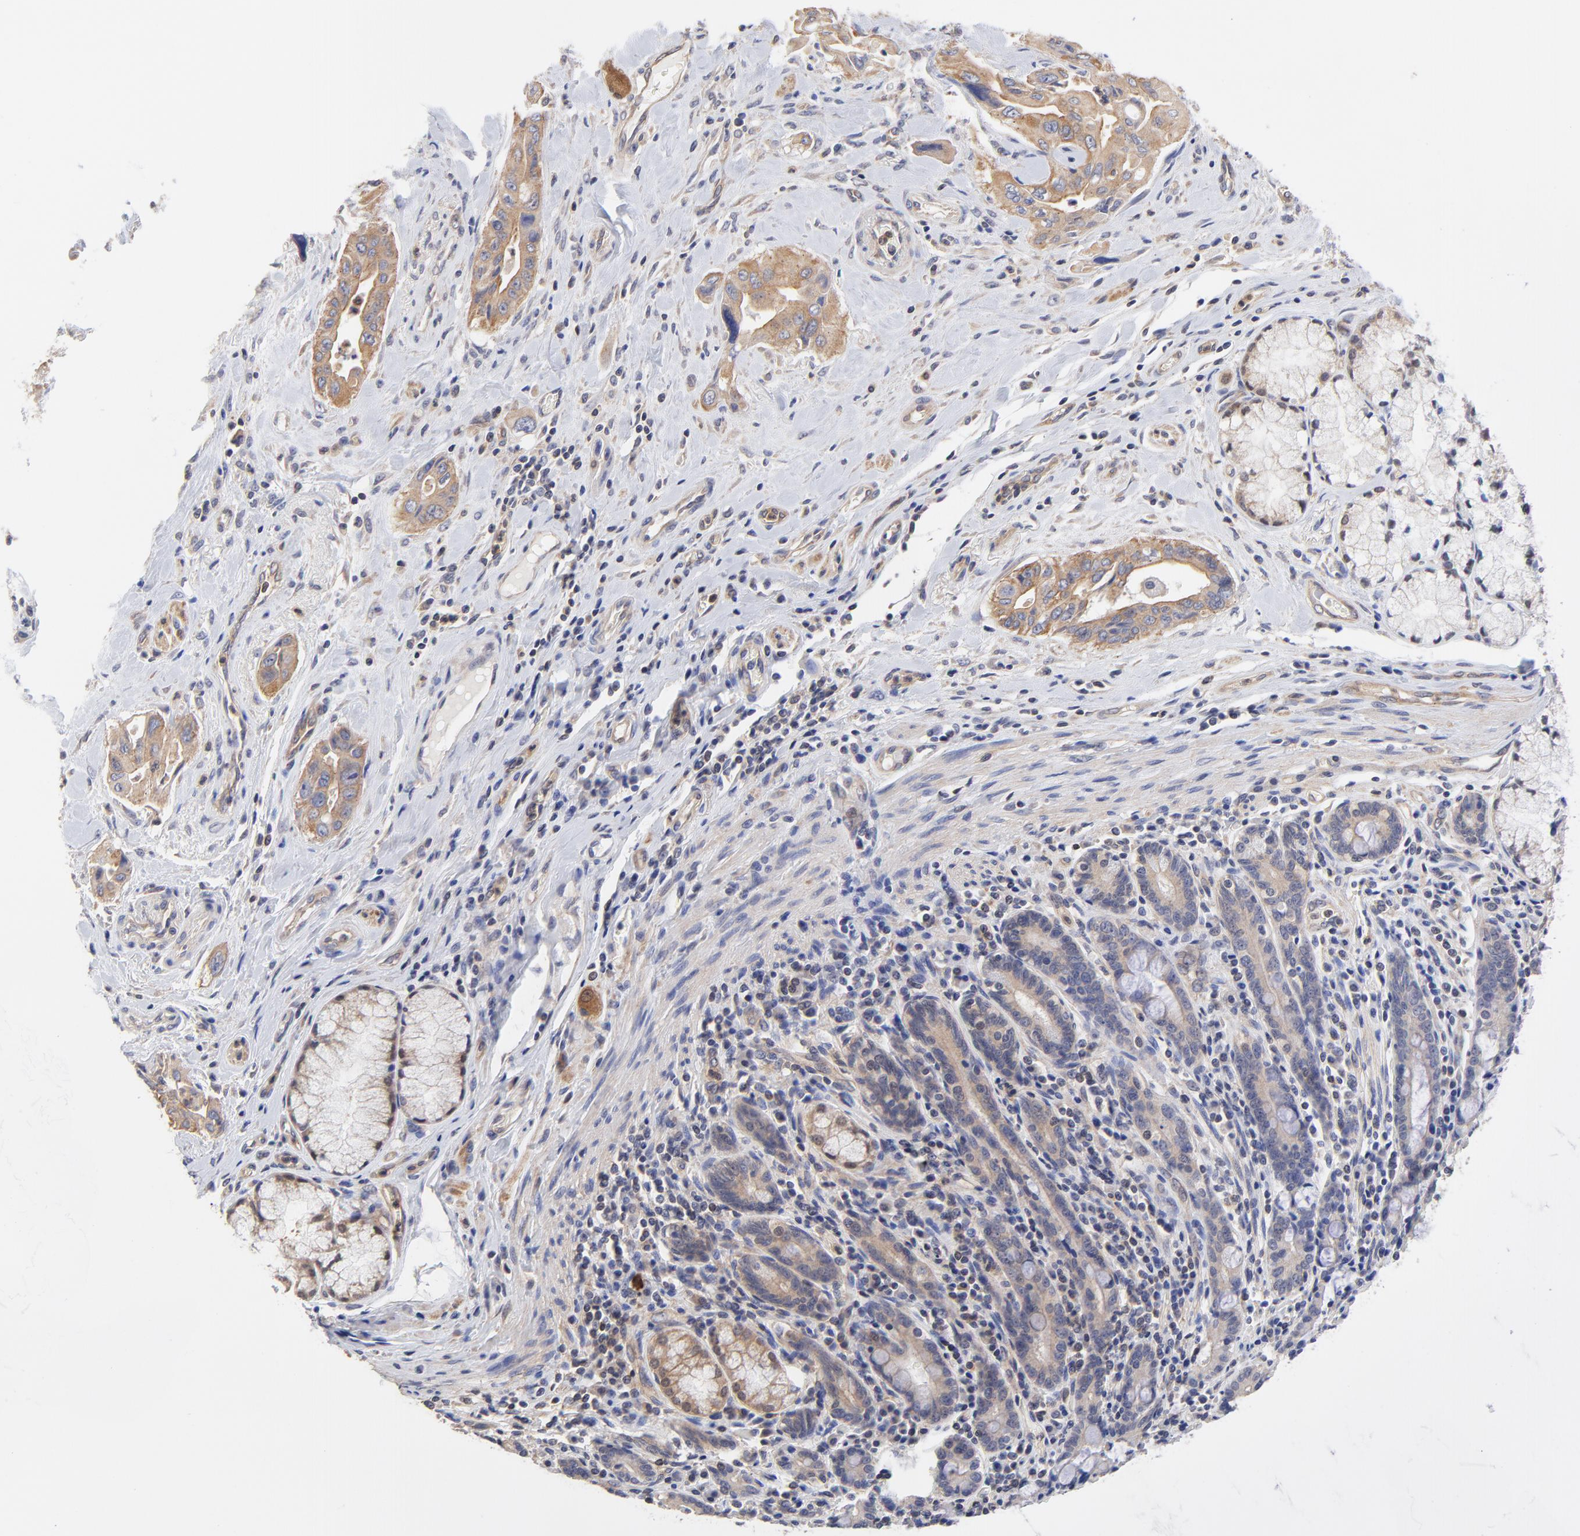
{"staining": {"intensity": "moderate", "quantity": ">75%", "location": "cytoplasmic/membranous"}, "tissue": "pancreatic cancer", "cell_type": "Tumor cells", "image_type": "cancer", "snomed": [{"axis": "morphology", "description": "Adenocarcinoma, NOS"}, {"axis": "topography", "description": "Pancreas"}], "caption": "A photomicrograph of human adenocarcinoma (pancreatic) stained for a protein reveals moderate cytoplasmic/membranous brown staining in tumor cells. Immunohistochemistry stains the protein of interest in brown and the nuclei are stained blue.", "gene": "PCMT1", "patient": {"sex": "male", "age": 77}}